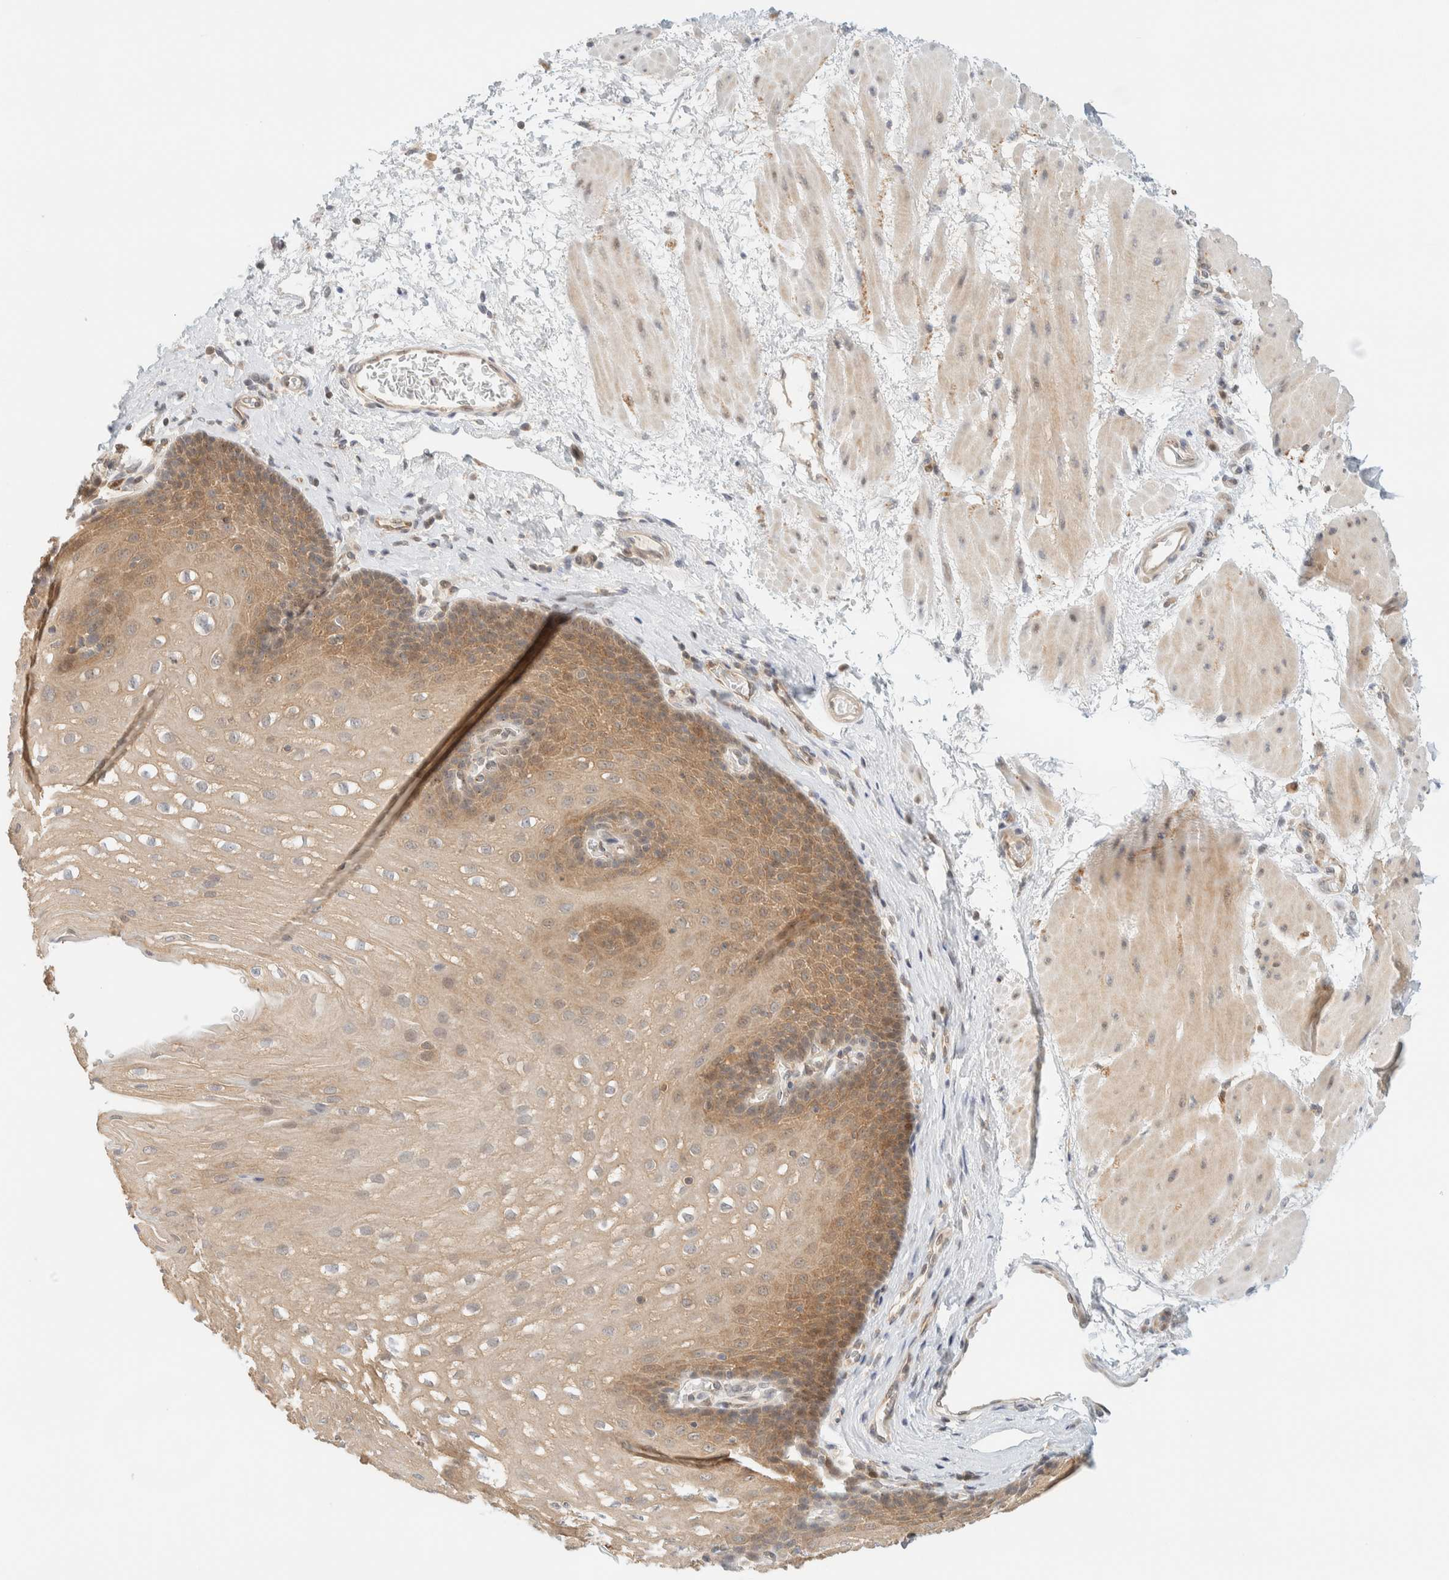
{"staining": {"intensity": "moderate", "quantity": ">75%", "location": "cytoplasmic/membranous"}, "tissue": "esophagus", "cell_type": "Squamous epithelial cells", "image_type": "normal", "snomed": [{"axis": "morphology", "description": "Normal tissue, NOS"}, {"axis": "topography", "description": "Esophagus"}], "caption": "Brown immunohistochemical staining in benign human esophagus exhibits moderate cytoplasmic/membranous expression in about >75% of squamous epithelial cells.", "gene": "PCYT2", "patient": {"sex": "male", "age": 48}}